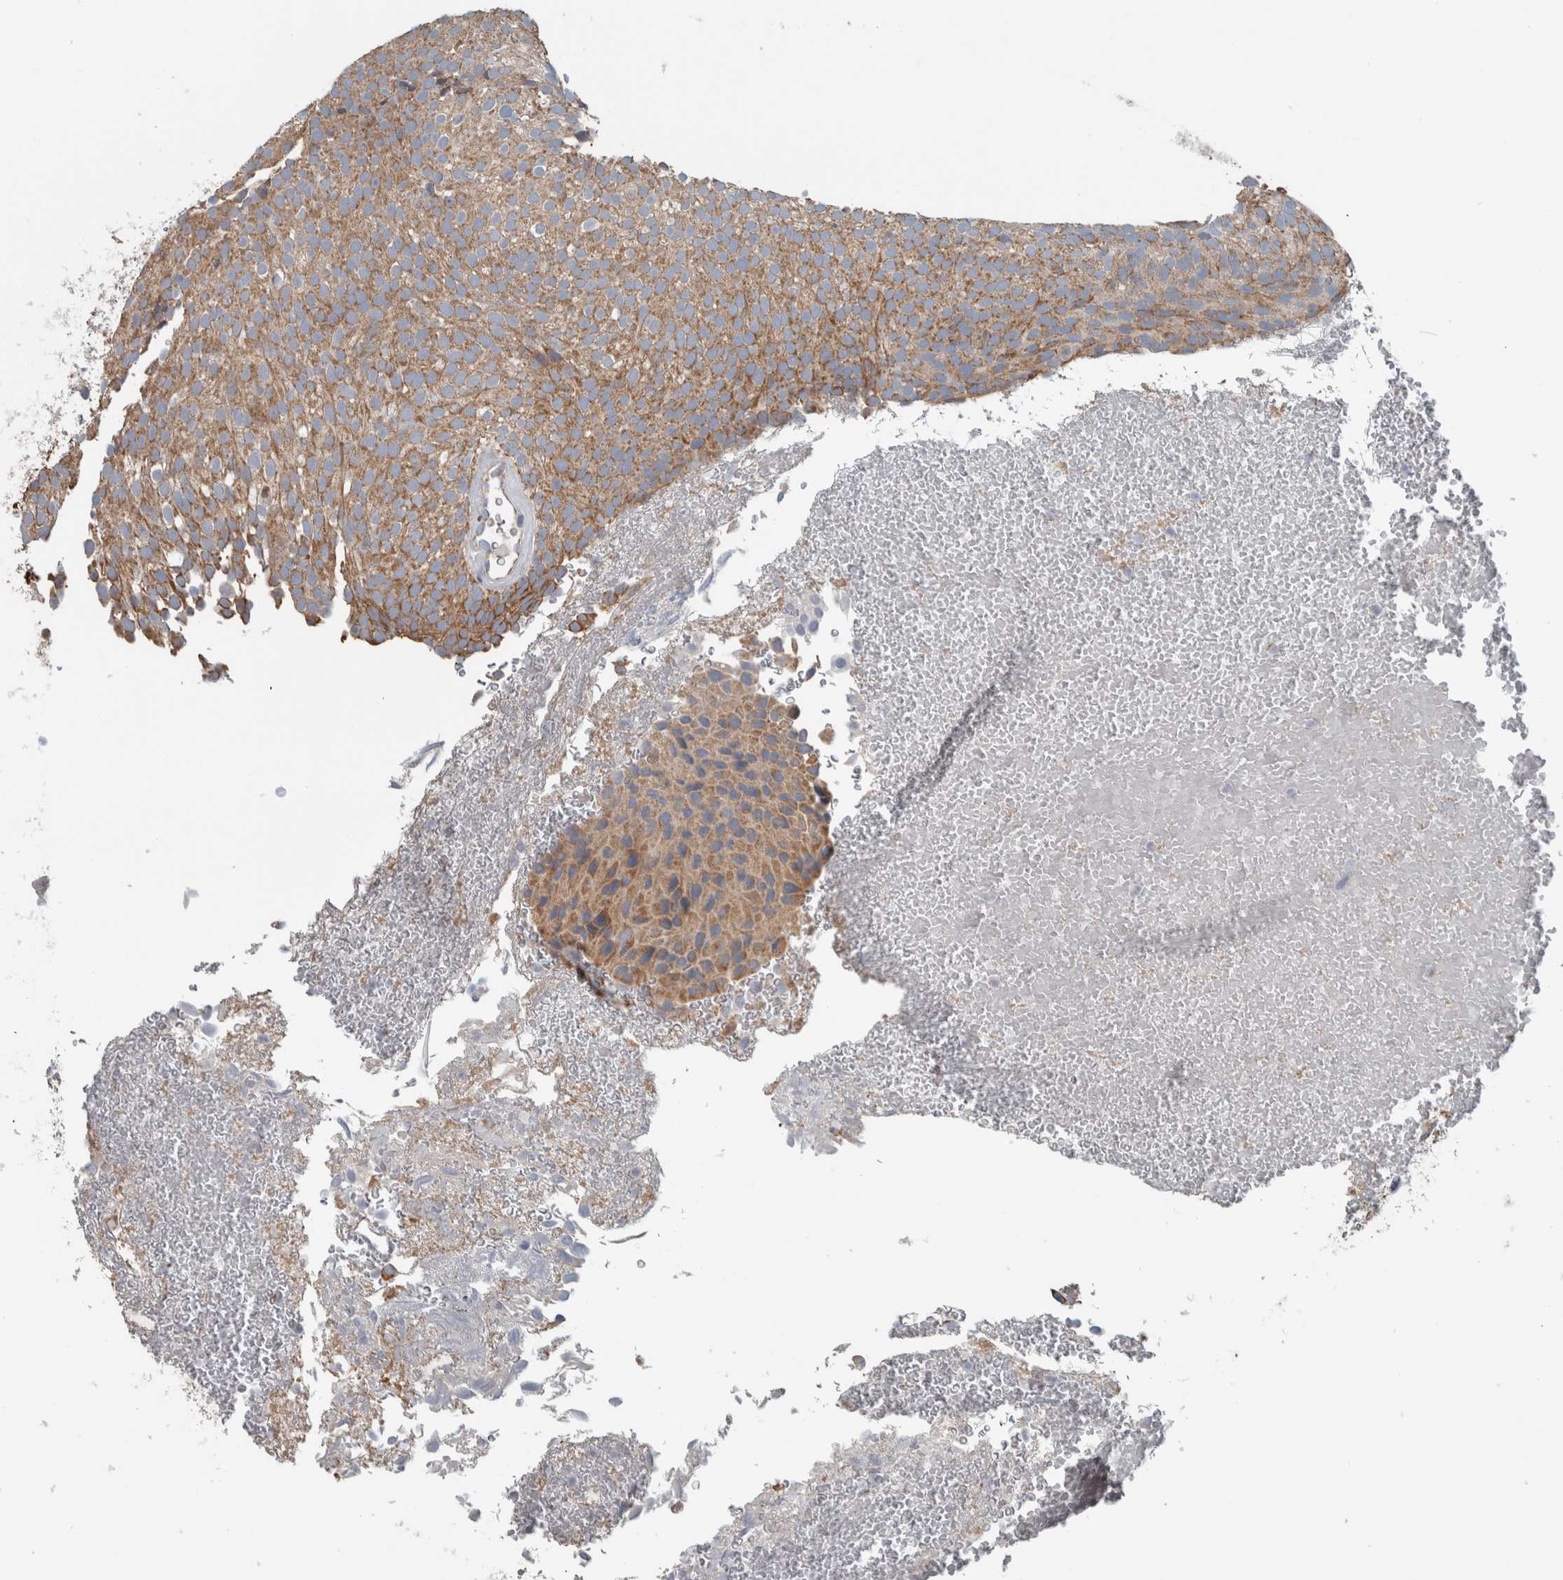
{"staining": {"intensity": "moderate", "quantity": ">75%", "location": "cytoplasmic/membranous"}, "tissue": "urothelial cancer", "cell_type": "Tumor cells", "image_type": "cancer", "snomed": [{"axis": "morphology", "description": "Urothelial carcinoma, Low grade"}, {"axis": "topography", "description": "Urinary bladder"}], "caption": "Urothelial carcinoma (low-grade) tissue demonstrates moderate cytoplasmic/membranous expression in about >75% of tumor cells, visualized by immunohistochemistry.", "gene": "ARMC1", "patient": {"sex": "male", "age": 78}}